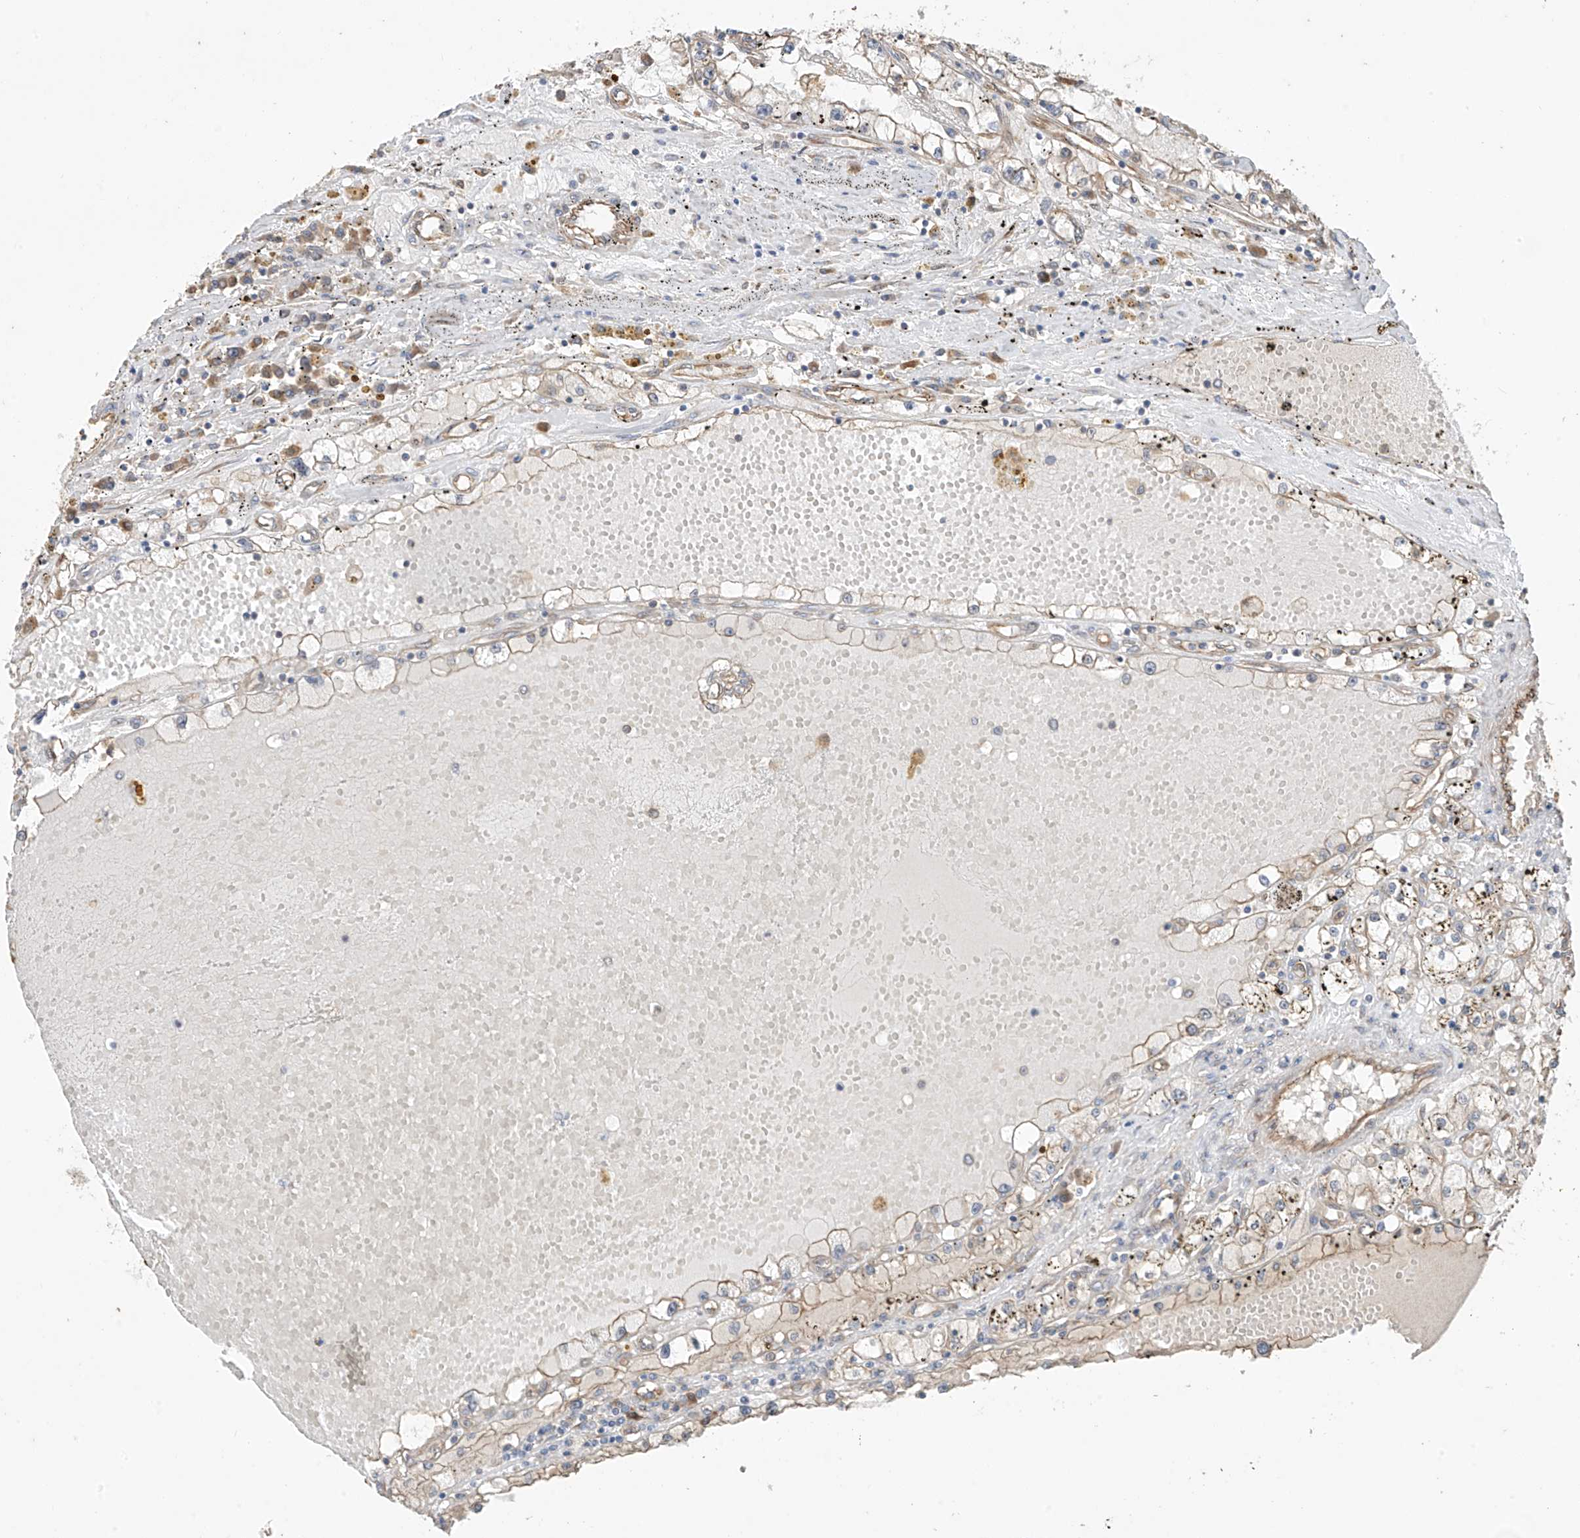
{"staining": {"intensity": "negative", "quantity": "none", "location": "none"}, "tissue": "renal cancer", "cell_type": "Tumor cells", "image_type": "cancer", "snomed": [{"axis": "morphology", "description": "Adenocarcinoma, NOS"}, {"axis": "topography", "description": "Kidney"}], "caption": "Tumor cells are negative for brown protein staining in renal adenocarcinoma. The staining is performed using DAB (3,3'-diaminobenzidine) brown chromogen with nuclei counter-stained in using hematoxylin.", "gene": "AGBL5", "patient": {"sex": "male", "age": 56}}